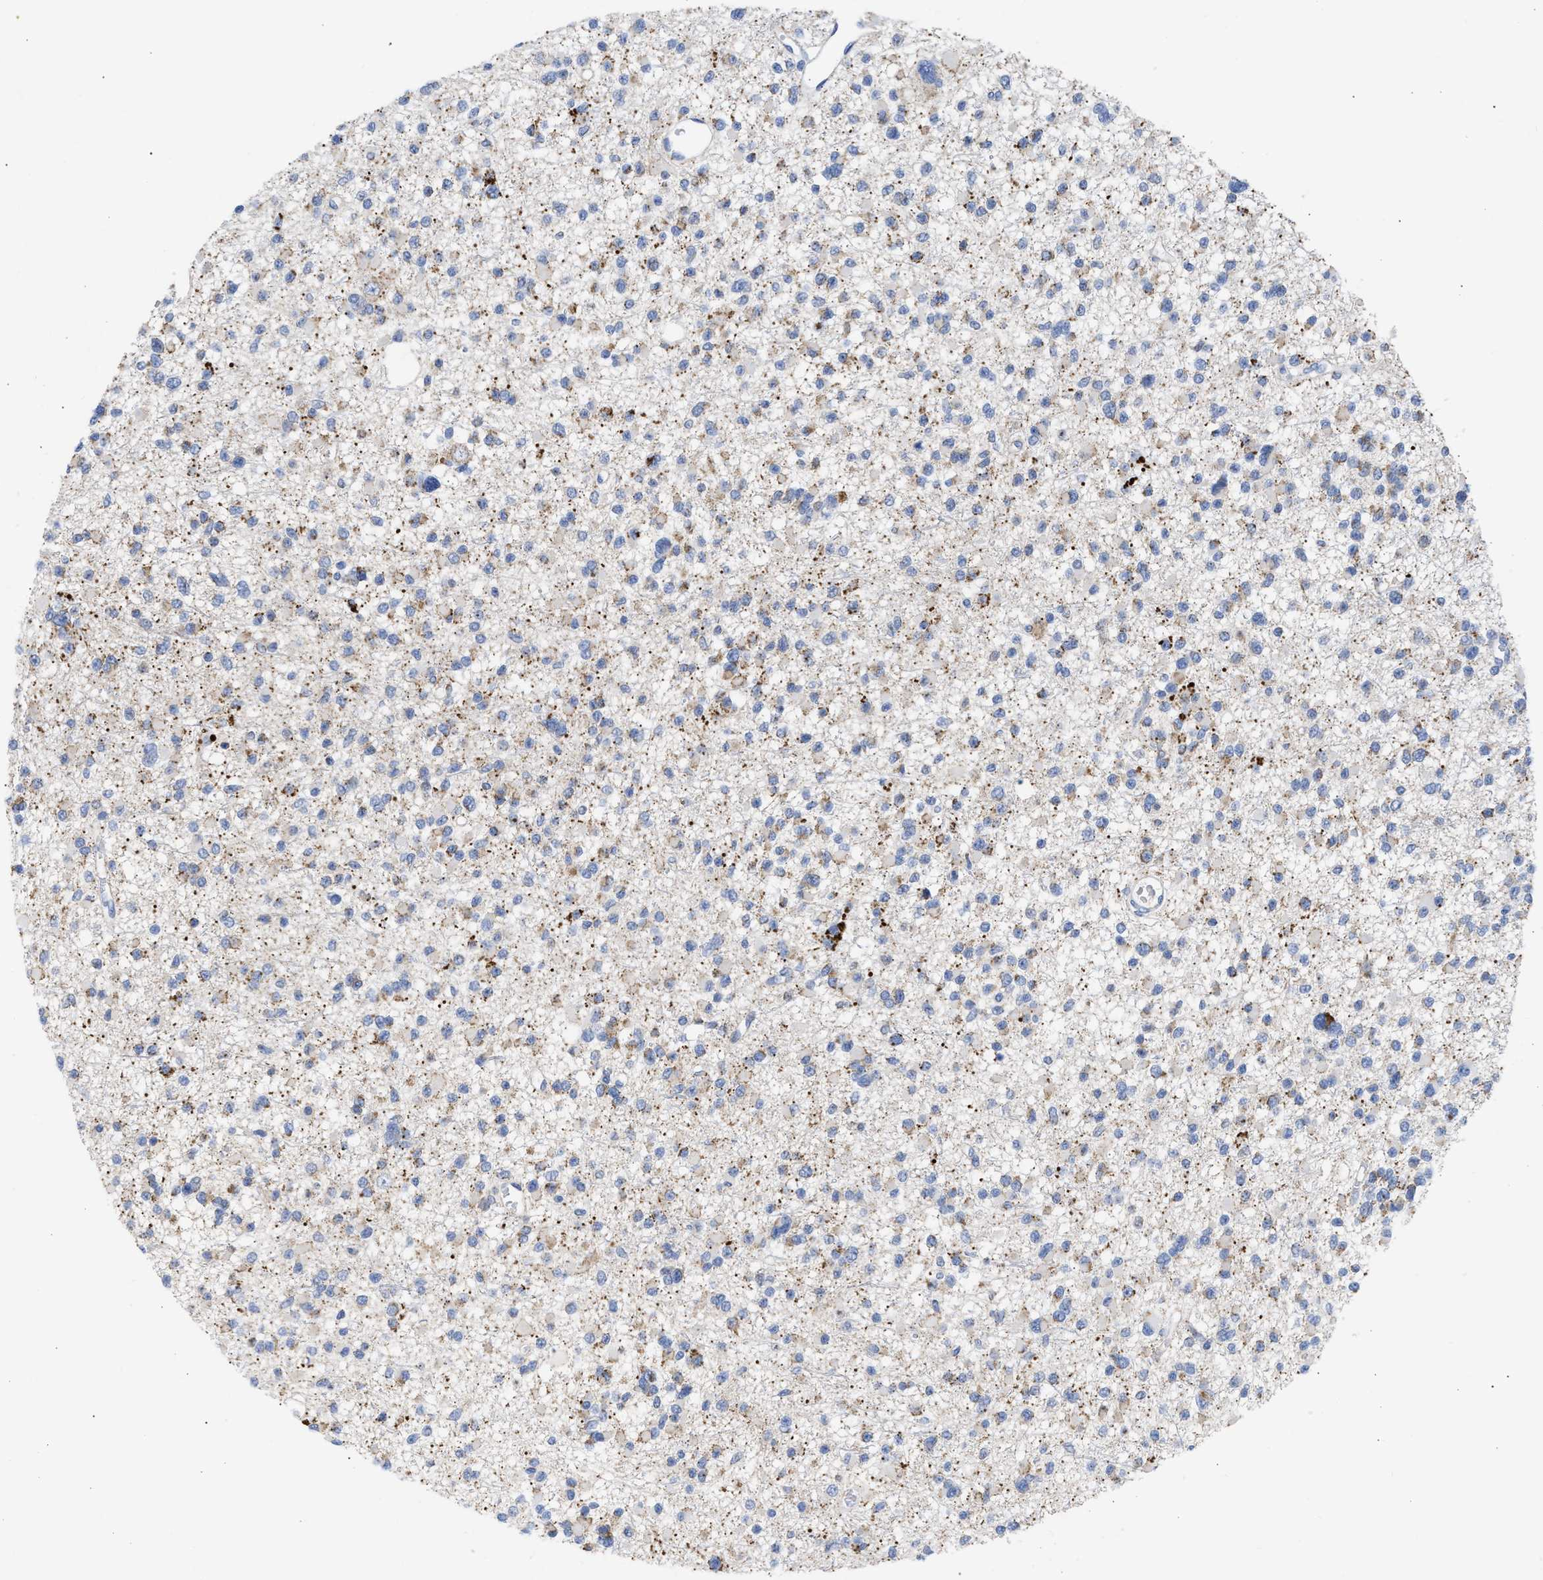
{"staining": {"intensity": "moderate", "quantity": "<25%", "location": "cytoplasmic/membranous"}, "tissue": "glioma", "cell_type": "Tumor cells", "image_type": "cancer", "snomed": [{"axis": "morphology", "description": "Glioma, malignant, Low grade"}, {"axis": "topography", "description": "Brain"}], "caption": "Immunohistochemical staining of malignant low-grade glioma reveals low levels of moderate cytoplasmic/membranous protein positivity in about <25% of tumor cells.", "gene": "ACOT13", "patient": {"sex": "female", "age": 22}}